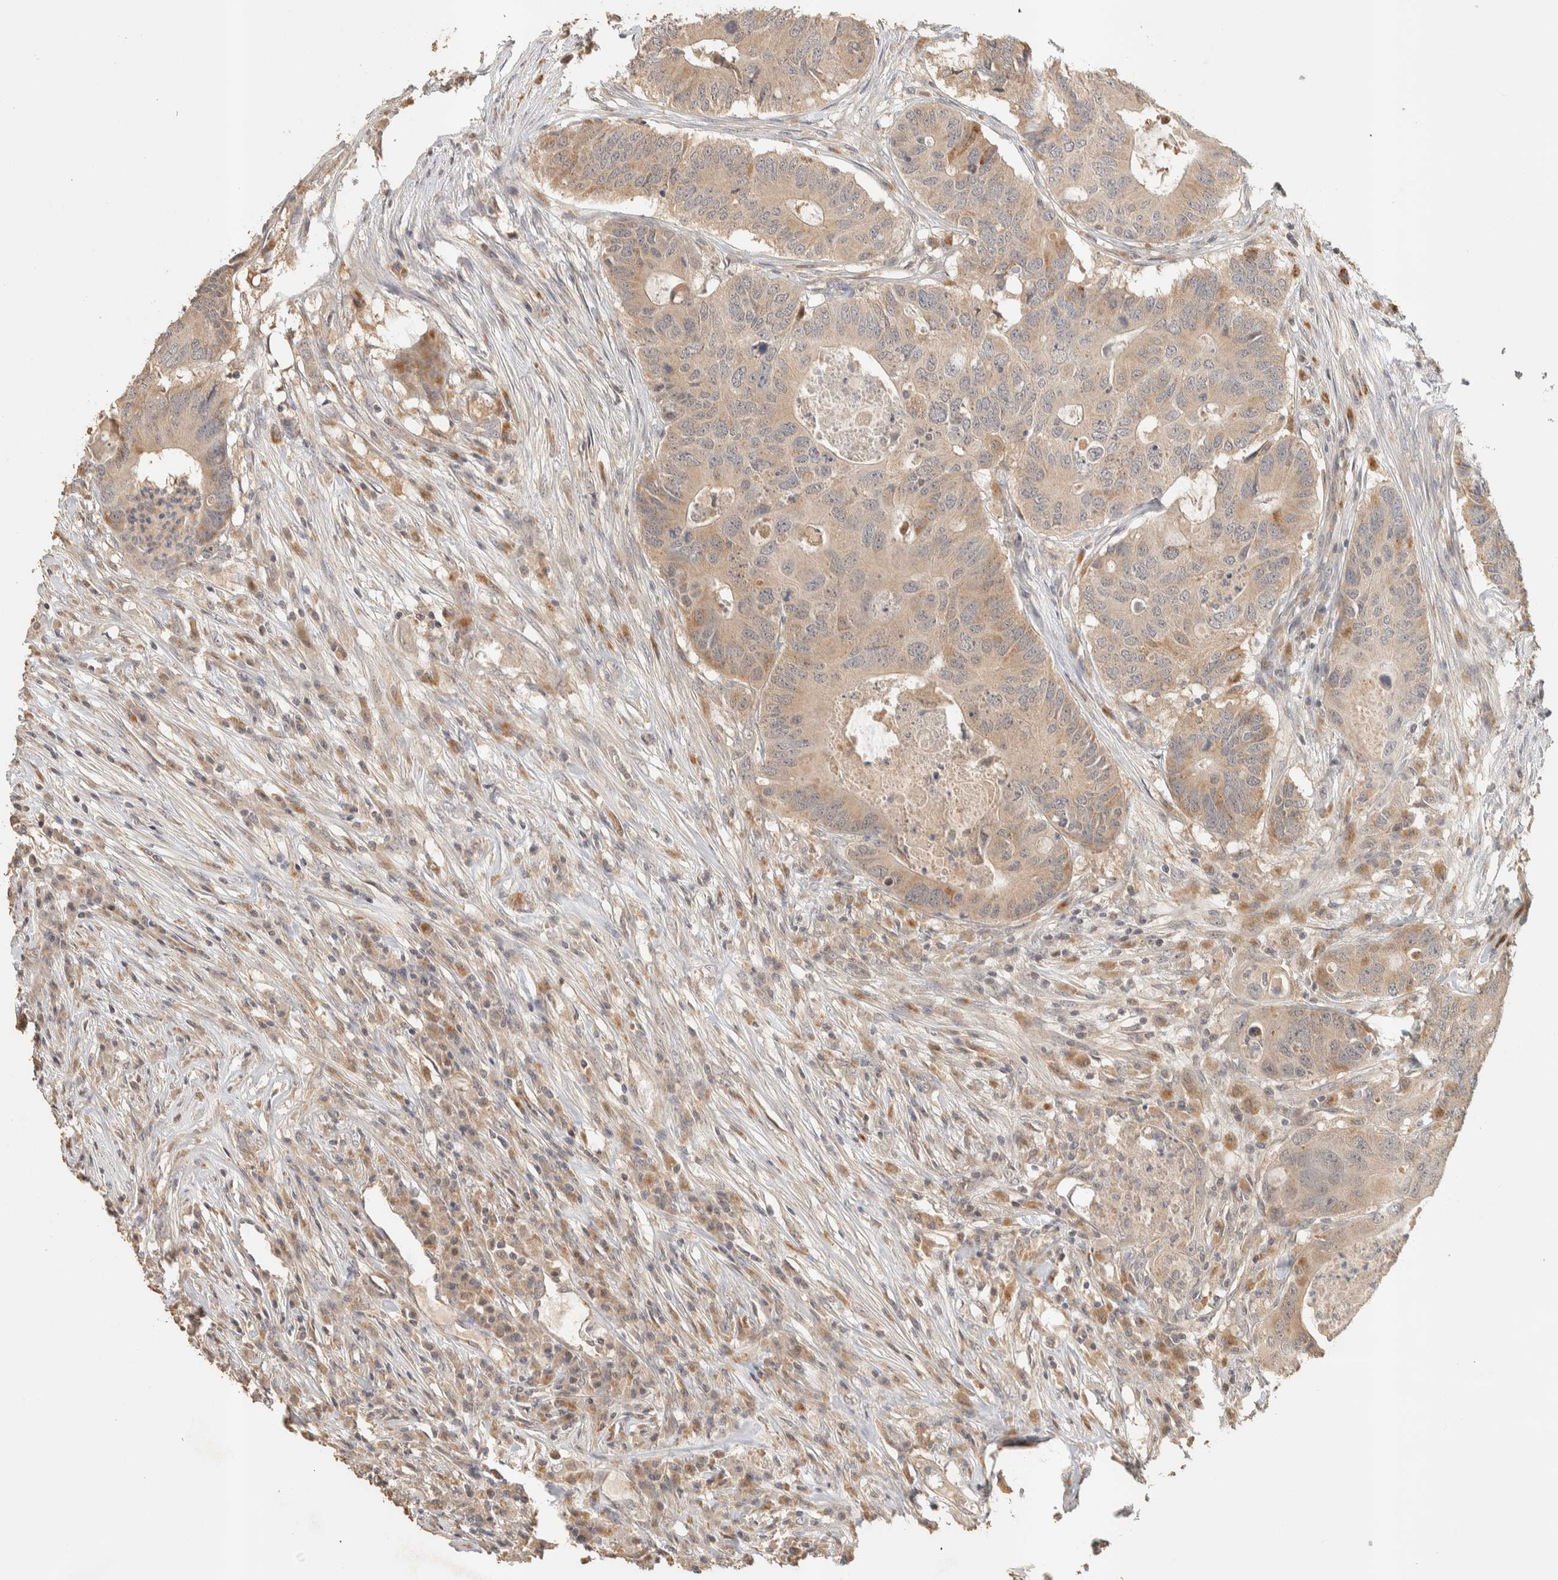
{"staining": {"intensity": "weak", "quantity": ">75%", "location": "cytoplasmic/membranous"}, "tissue": "colorectal cancer", "cell_type": "Tumor cells", "image_type": "cancer", "snomed": [{"axis": "morphology", "description": "Adenocarcinoma, NOS"}, {"axis": "topography", "description": "Colon"}], "caption": "Adenocarcinoma (colorectal) stained with a brown dye demonstrates weak cytoplasmic/membranous positive staining in about >75% of tumor cells.", "gene": "ITPA", "patient": {"sex": "male", "age": 71}}